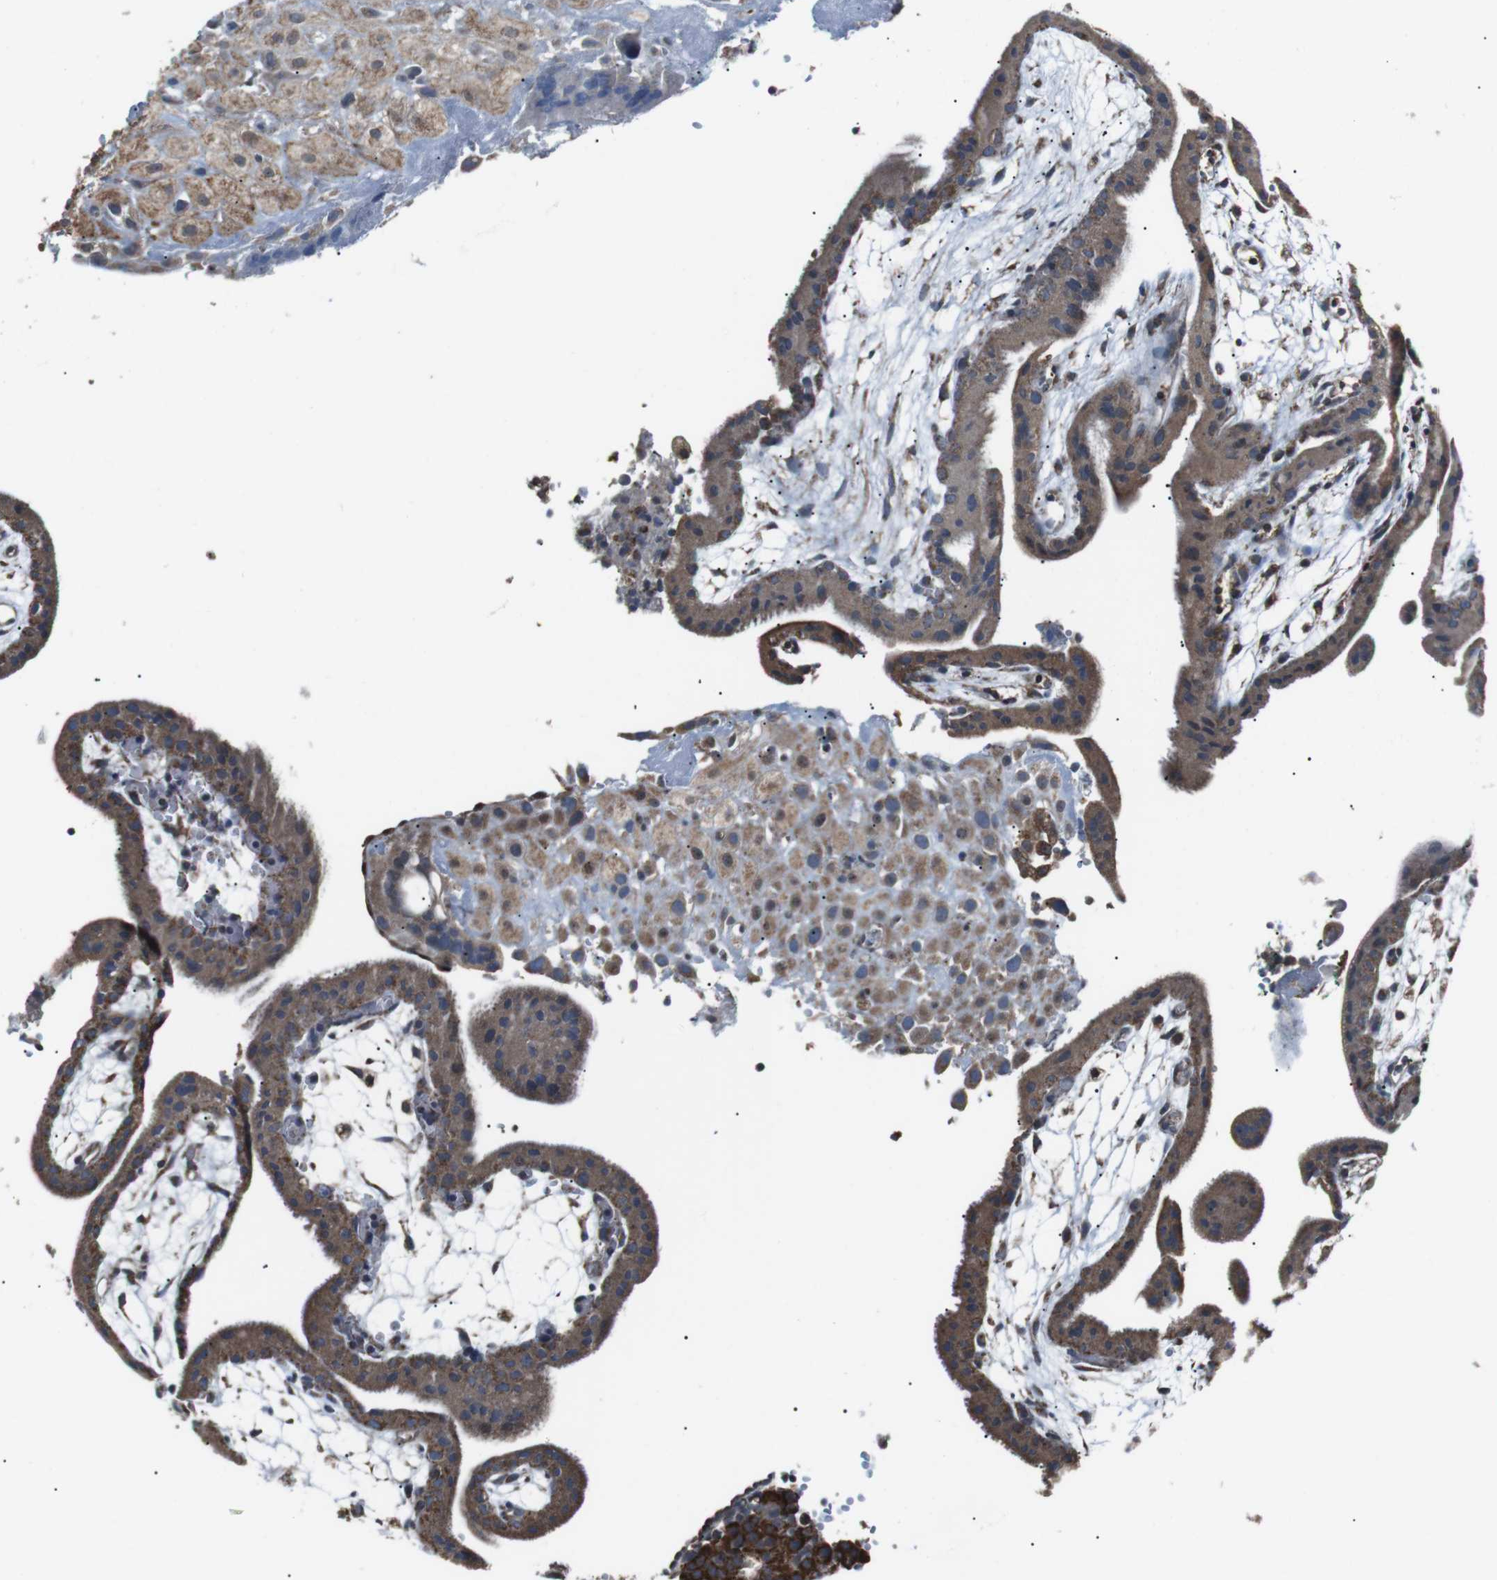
{"staining": {"intensity": "moderate", "quantity": ">75%", "location": "cytoplasmic/membranous"}, "tissue": "placenta", "cell_type": "Decidual cells", "image_type": "normal", "snomed": [{"axis": "morphology", "description": "Normal tissue, NOS"}, {"axis": "topography", "description": "Placenta"}], "caption": "Benign placenta displays moderate cytoplasmic/membranous positivity in about >75% of decidual cells.", "gene": "CISD2", "patient": {"sex": "female", "age": 18}}